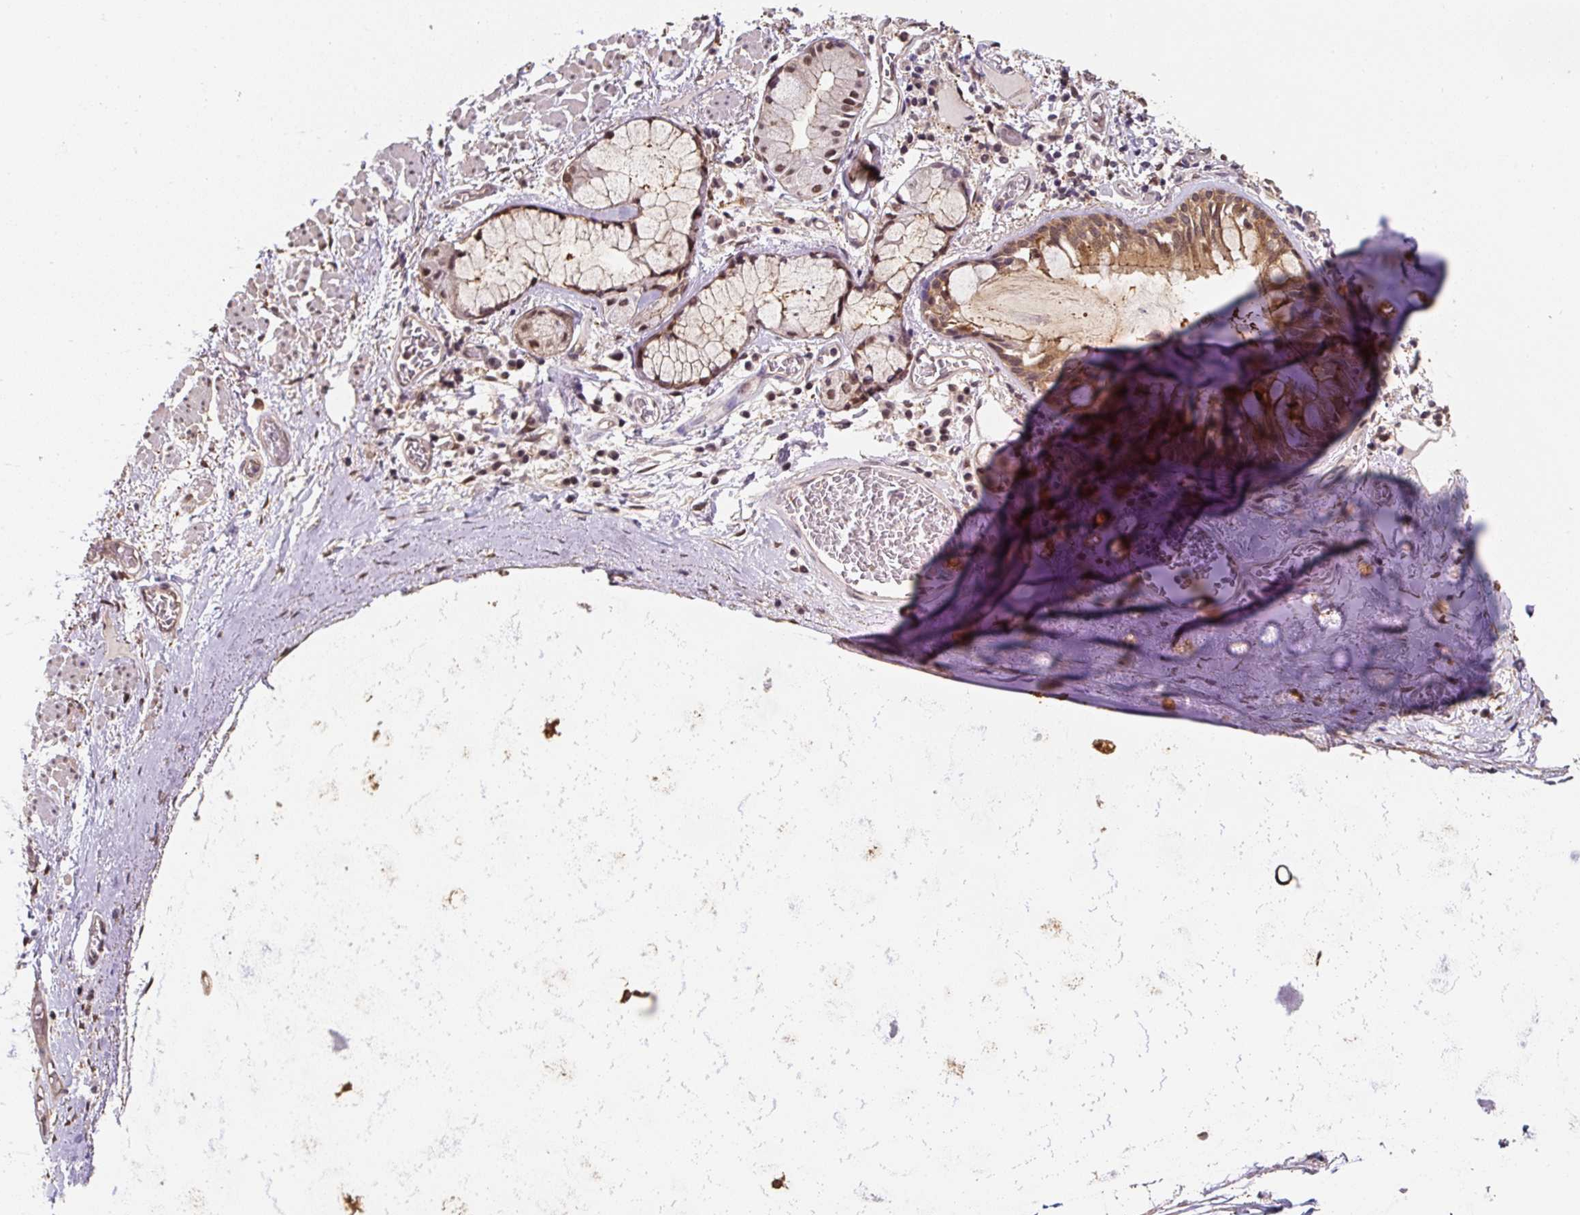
{"staining": {"intensity": "moderate", "quantity": ">75%", "location": "cytoplasmic/membranous"}, "tissue": "soft tissue", "cell_type": "Chondrocytes", "image_type": "normal", "snomed": [{"axis": "morphology", "description": "Normal tissue, NOS"}, {"axis": "morphology", "description": "Degeneration, NOS"}, {"axis": "topography", "description": "Cartilage tissue"}, {"axis": "topography", "description": "Lung"}], "caption": "A brown stain shows moderate cytoplasmic/membranous expression of a protein in chondrocytes of normal human soft tissue.", "gene": "ST13", "patient": {"sex": "female", "age": 61}}